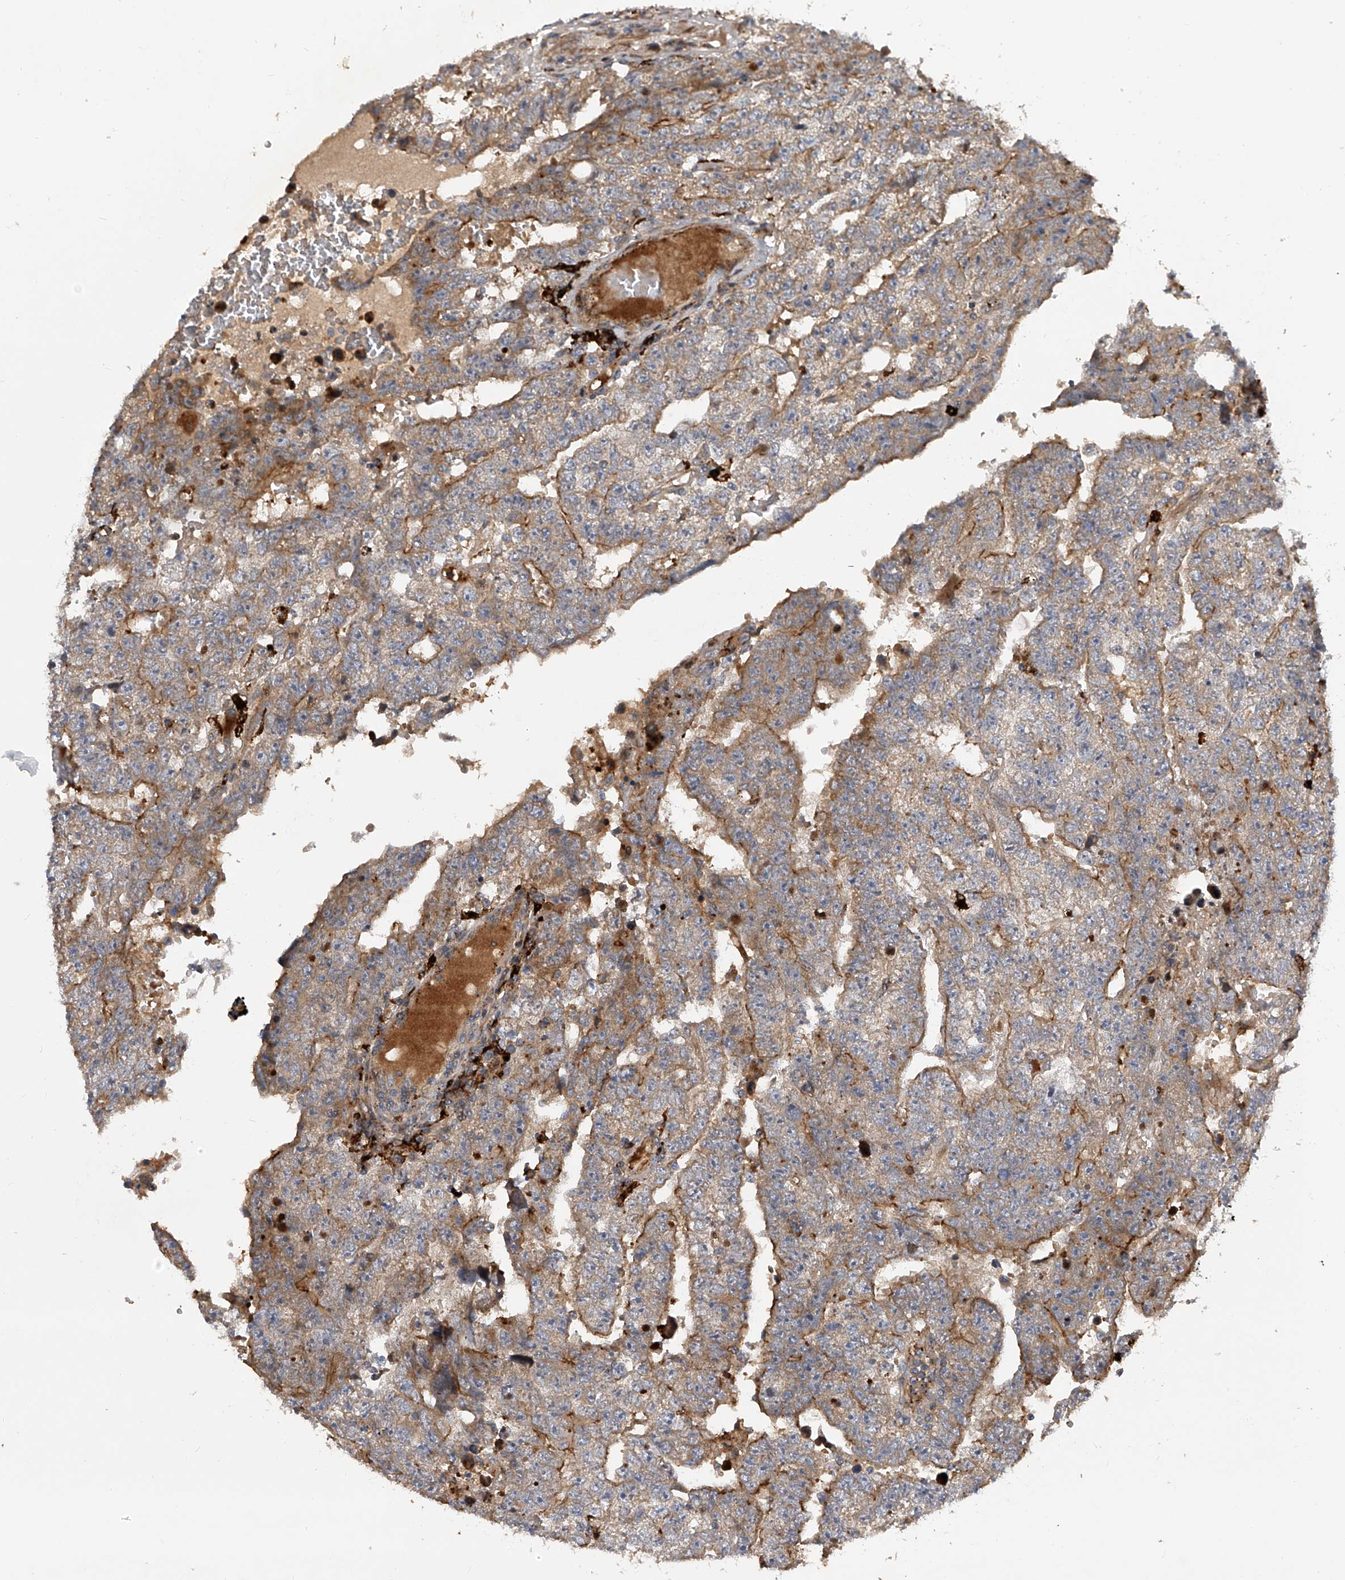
{"staining": {"intensity": "moderate", "quantity": ">75%", "location": "cytoplasmic/membranous"}, "tissue": "testis cancer", "cell_type": "Tumor cells", "image_type": "cancer", "snomed": [{"axis": "morphology", "description": "Carcinoma, Embryonal, NOS"}, {"axis": "topography", "description": "Testis"}], "caption": "This is an image of IHC staining of testis embryonal carcinoma, which shows moderate staining in the cytoplasmic/membranous of tumor cells.", "gene": "PDSS2", "patient": {"sex": "male", "age": 25}}